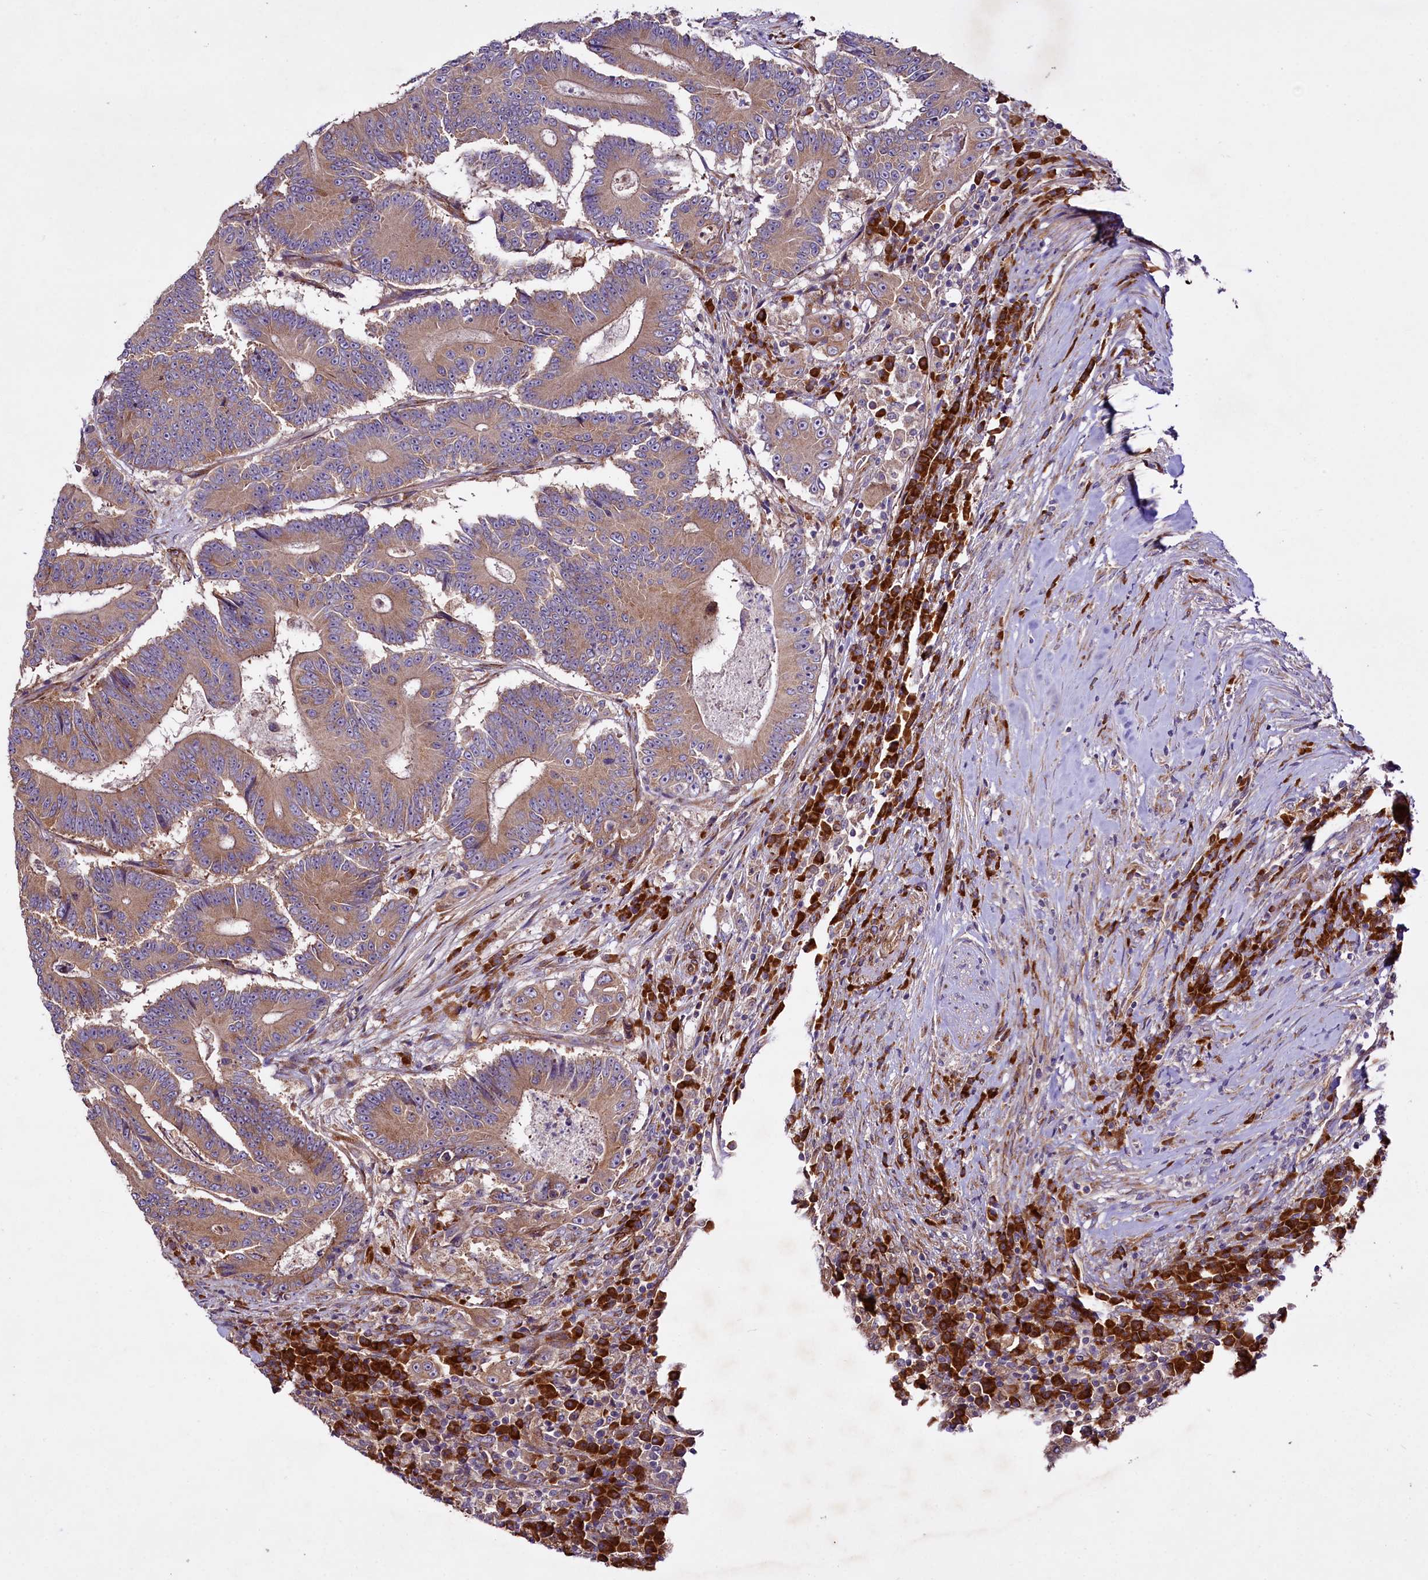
{"staining": {"intensity": "moderate", "quantity": ">75%", "location": "cytoplasmic/membranous"}, "tissue": "colorectal cancer", "cell_type": "Tumor cells", "image_type": "cancer", "snomed": [{"axis": "morphology", "description": "Adenocarcinoma, NOS"}, {"axis": "topography", "description": "Colon"}], "caption": "Adenocarcinoma (colorectal) stained for a protein (brown) demonstrates moderate cytoplasmic/membranous positive expression in approximately >75% of tumor cells.", "gene": "SPATS2", "patient": {"sex": "male", "age": 83}}